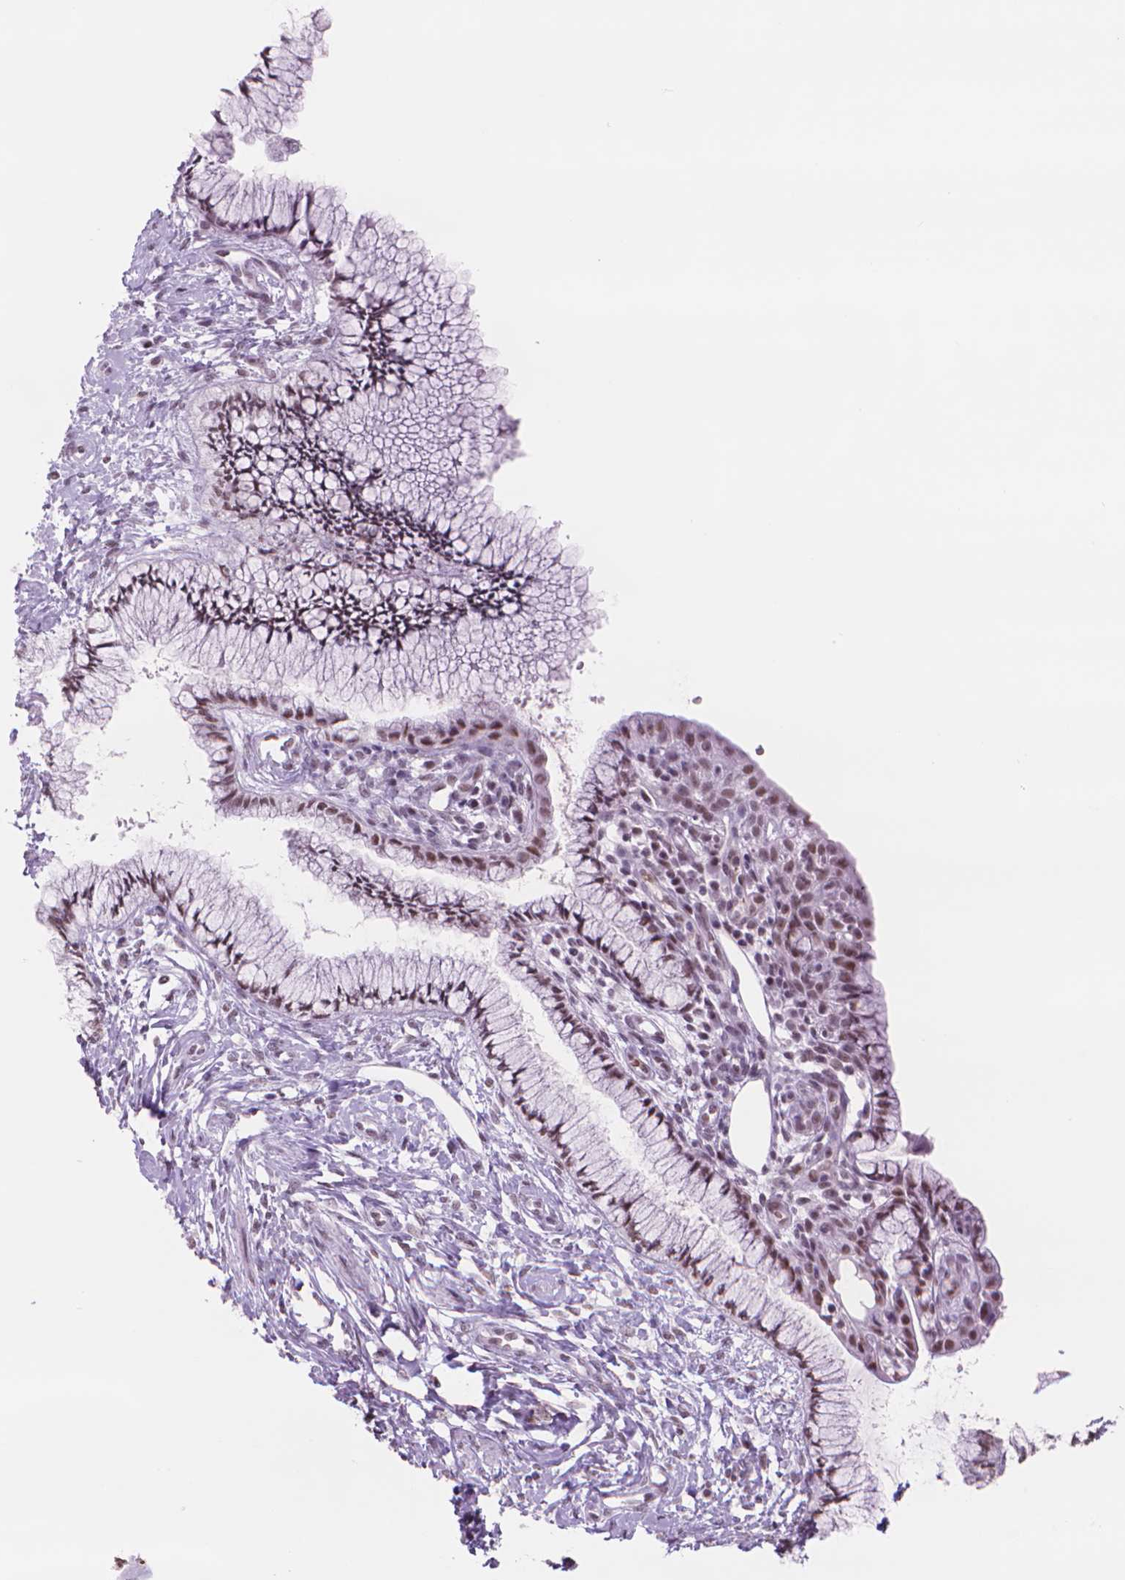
{"staining": {"intensity": "moderate", "quantity": ">75%", "location": "nuclear"}, "tissue": "cervix", "cell_type": "Glandular cells", "image_type": "normal", "snomed": [{"axis": "morphology", "description": "Normal tissue, NOS"}, {"axis": "topography", "description": "Cervix"}], "caption": "Cervix stained with a brown dye displays moderate nuclear positive staining in about >75% of glandular cells.", "gene": "POLR3D", "patient": {"sex": "female", "age": 37}}